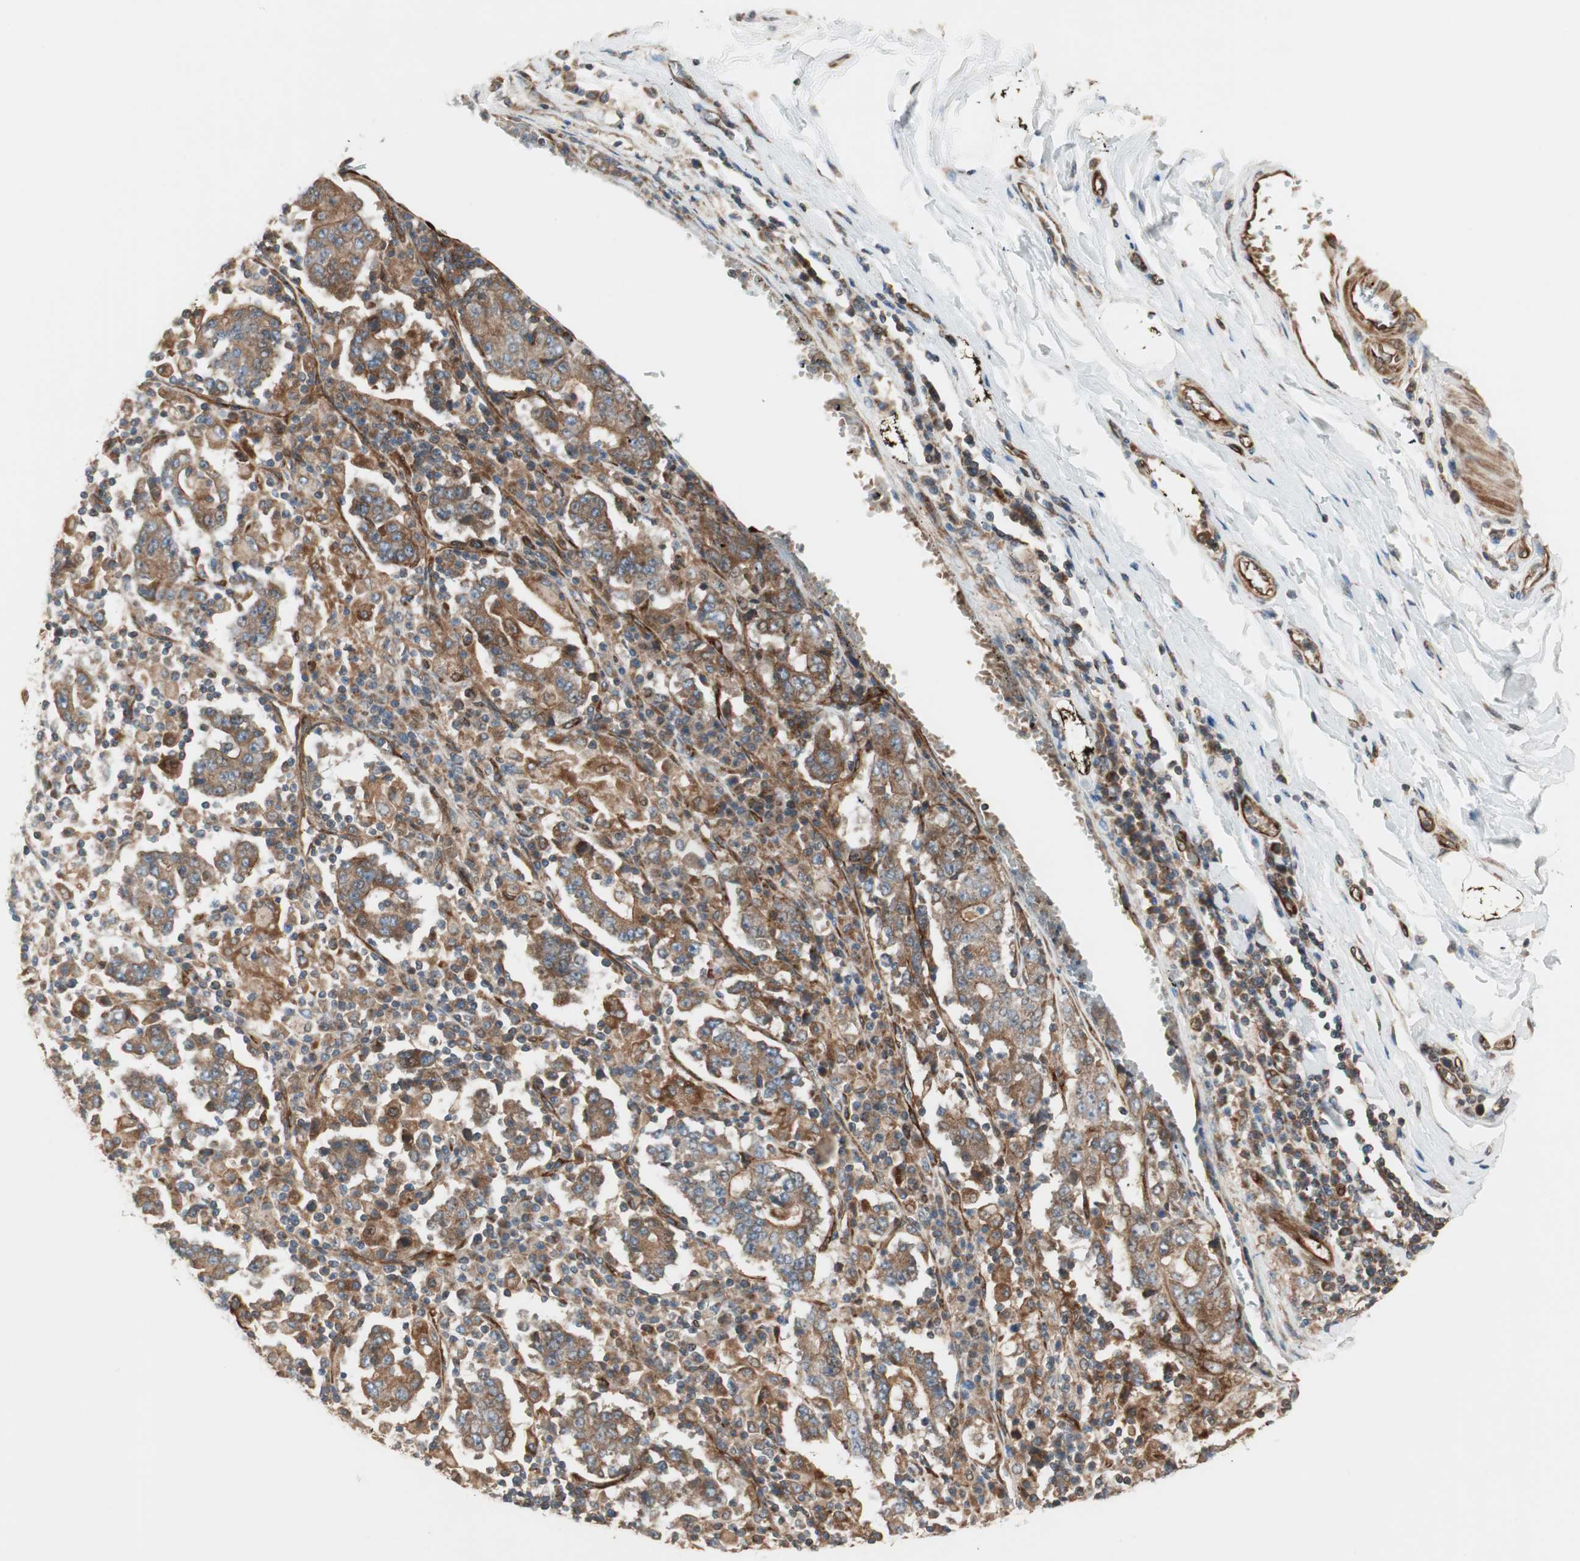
{"staining": {"intensity": "moderate", "quantity": ">75%", "location": "cytoplasmic/membranous"}, "tissue": "stomach cancer", "cell_type": "Tumor cells", "image_type": "cancer", "snomed": [{"axis": "morphology", "description": "Normal tissue, NOS"}, {"axis": "morphology", "description": "Adenocarcinoma, NOS"}, {"axis": "topography", "description": "Stomach, upper"}, {"axis": "topography", "description": "Stomach"}], "caption": "This photomicrograph demonstrates IHC staining of adenocarcinoma (stomach), with medium moderate cytoplasmic/membranous positivity in about >75% of tumor cells.", "gene": "CTTNBP2NL", "patient": {"sex": "male", "age": 59}}